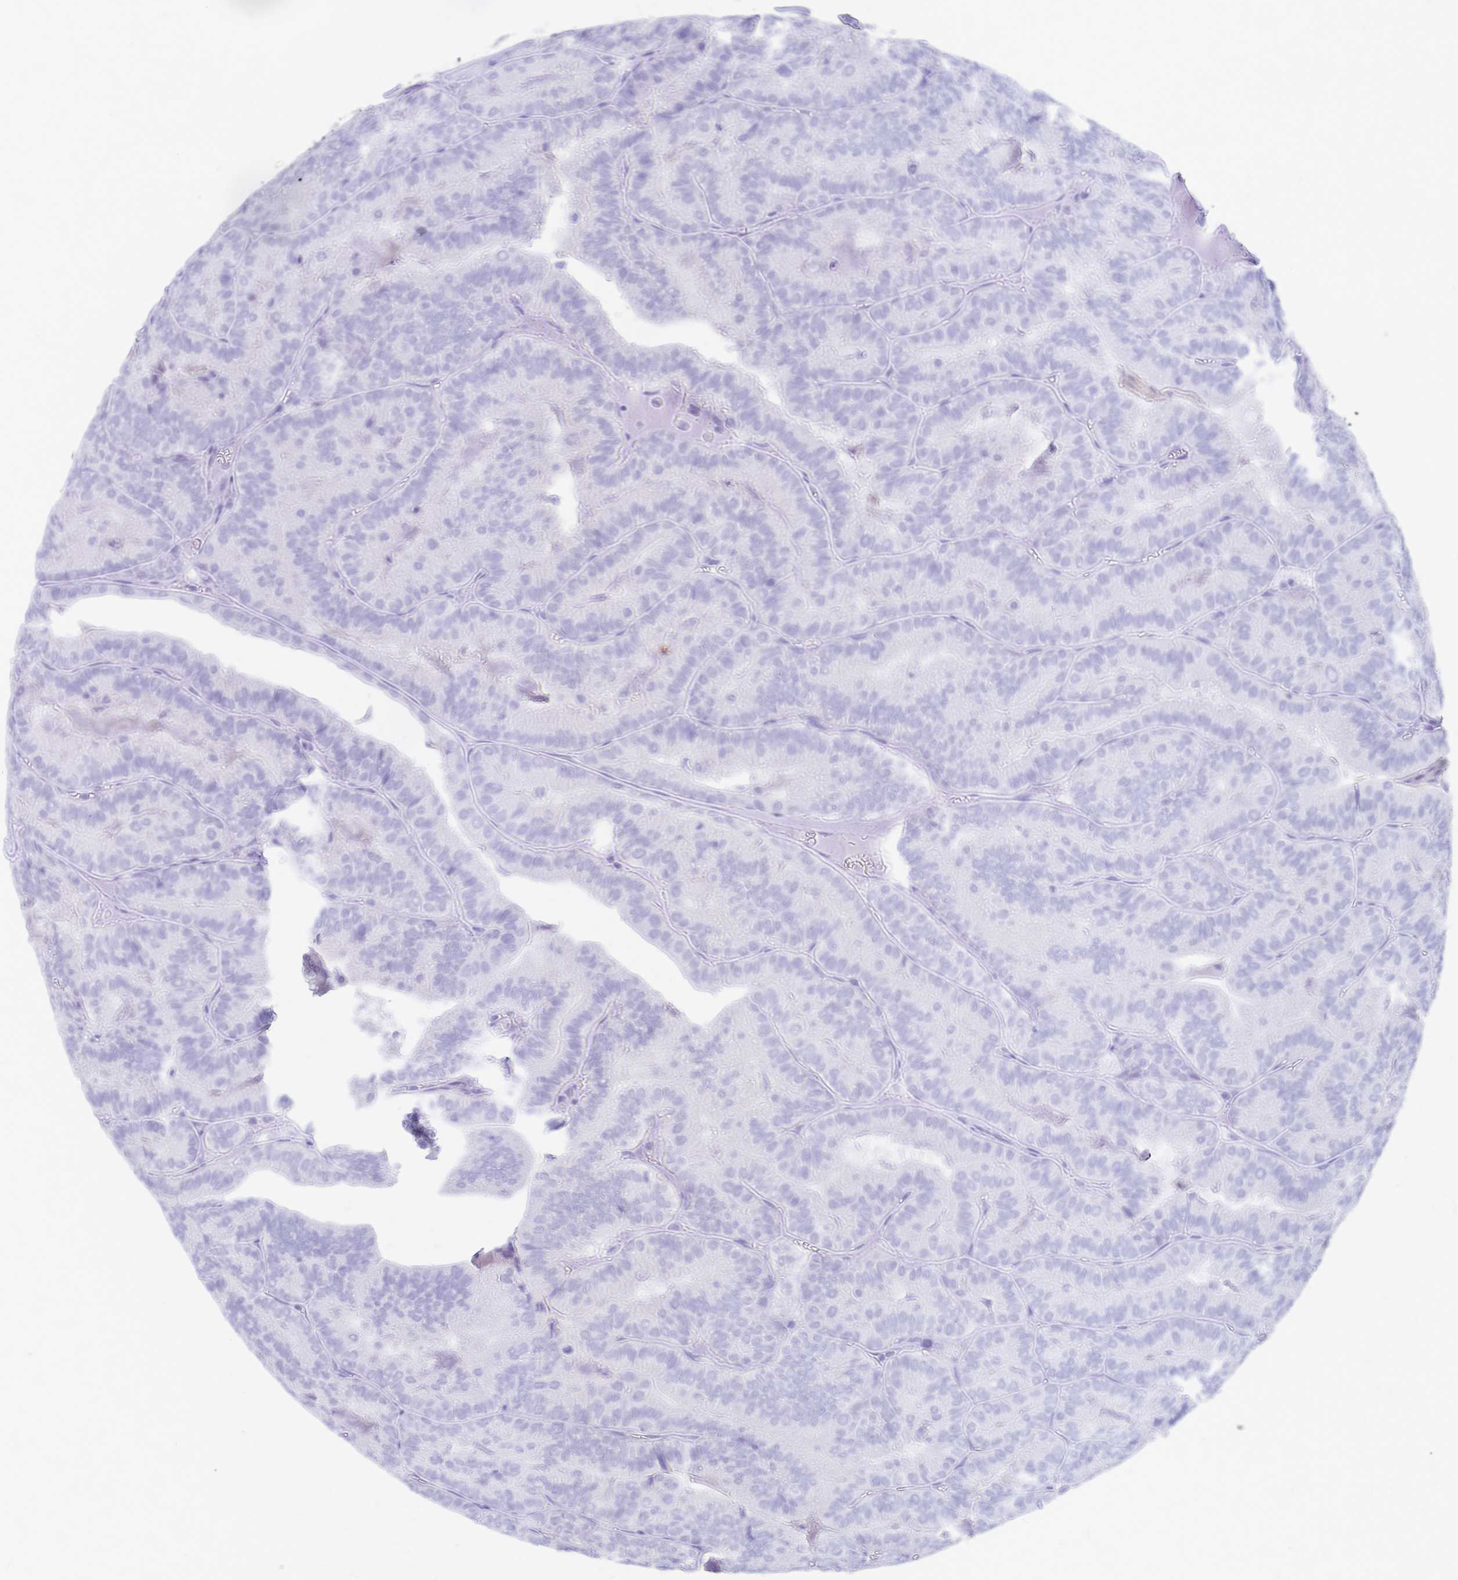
{"staining": {"intensity": "negative", "quantity": "none", "location": "none"}, "tissue": "thyroid cancer", "cell_type": "Tumor cells", "image_type": "cancer", "snomed": [{"axis": "morphology", "description": "Papillary adenocarcinoma, NOS"}, {"axis": "topography", "description": "Thyroid gland"}], "caption": "Immunohistochemistry (IHC) image of neoplastic tissue: human papillary adenocarcinoma (thyroid) stained with DAB displays no significant protein staining in tumor cells.", "gene": "CYB5A", "patient": {"sex": "female", "age": 75}}